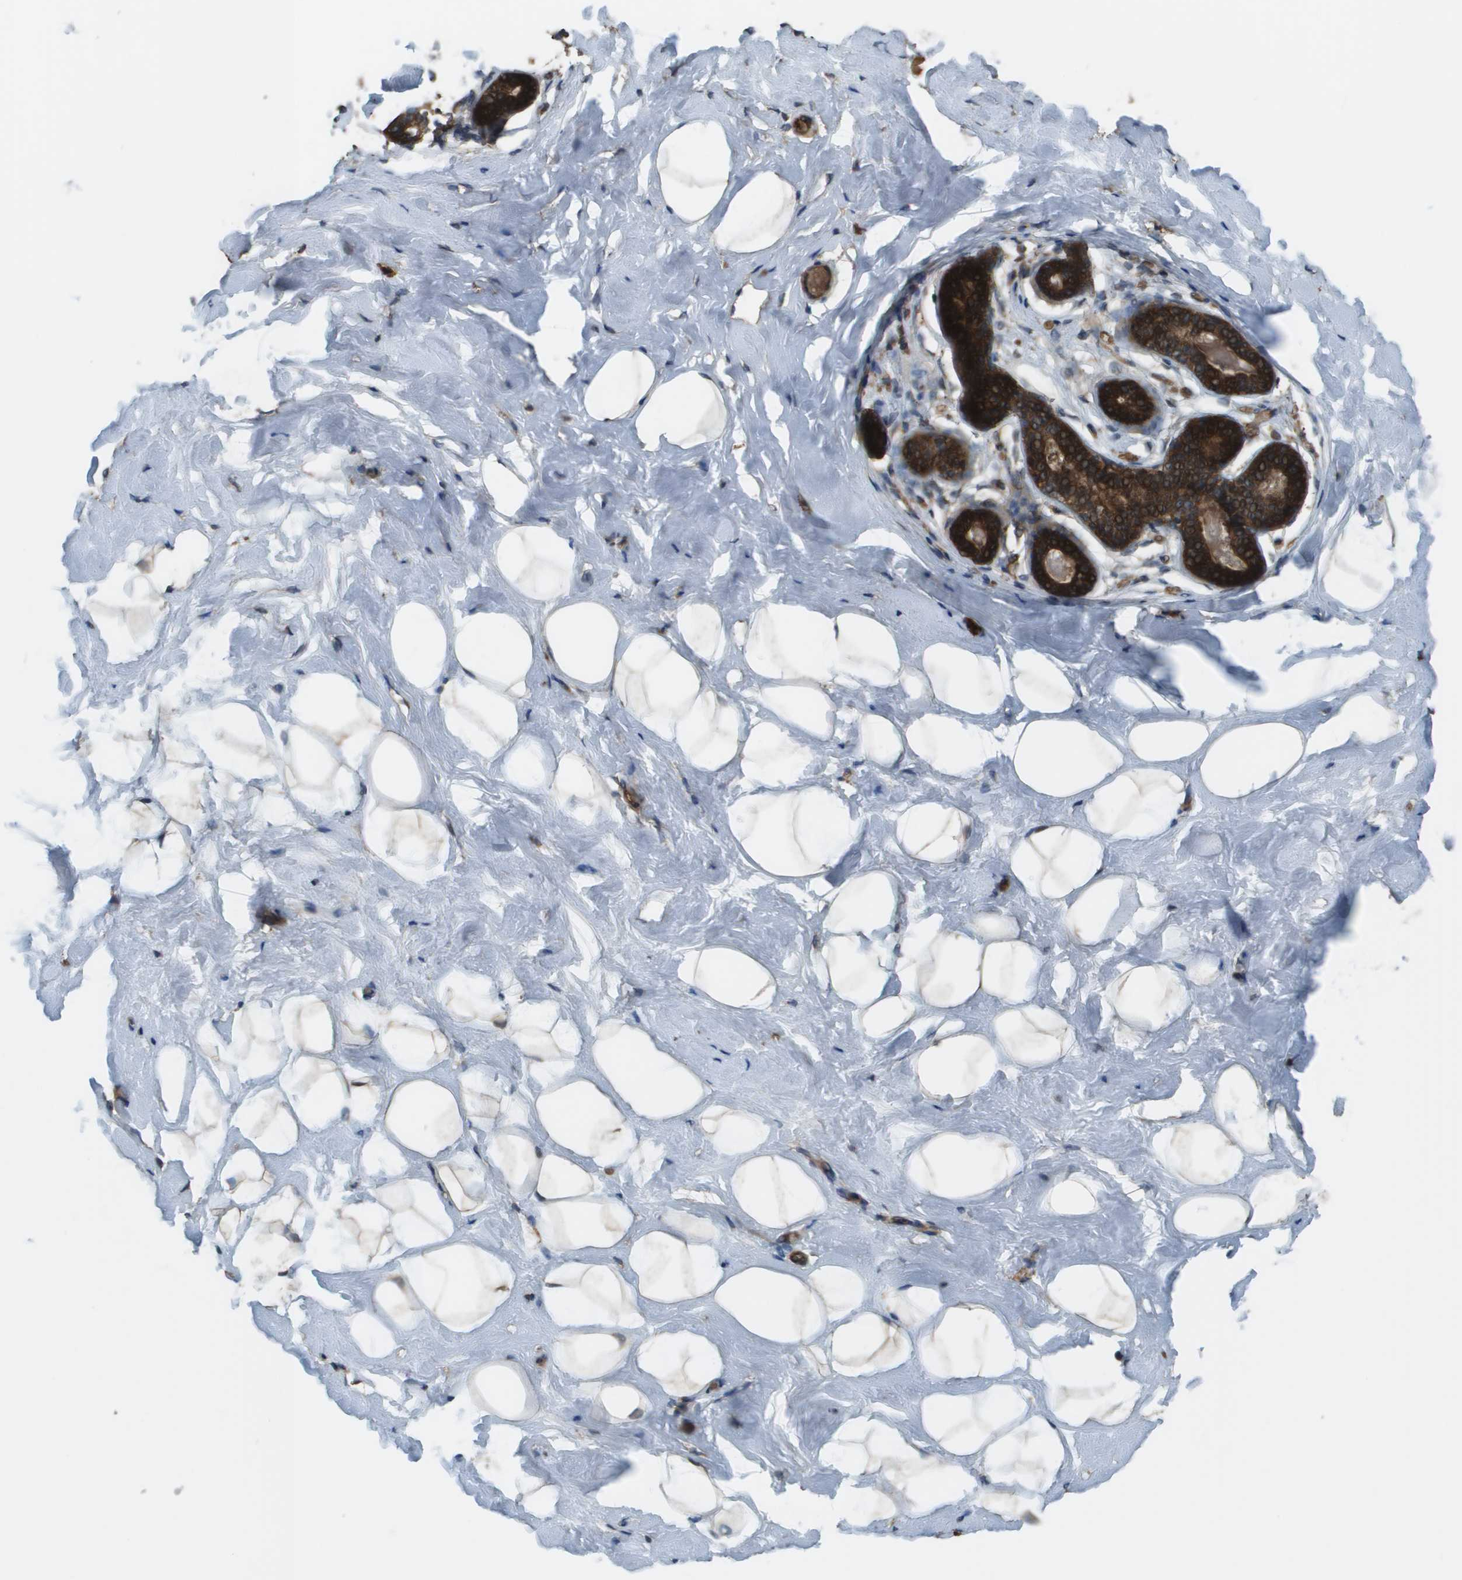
{"staining": {"intensity": "weak", "quantity": "<25%", "location": "cytoplasmic/membranous"}, "tissue": "breast", "cell_type": "Adipocytes", "image_type": "normal", "snomed": [{"axis": "morphology", "description": "Normal tissue, NOS"}, {"axis": "topography", "description": "Breast"}], "caption": "Breast was stained to show a protein in brown. There is no significant positivity in adipocytes.", "gene": "PLPBP", "patient": {"sex": "female", "age": 23}}